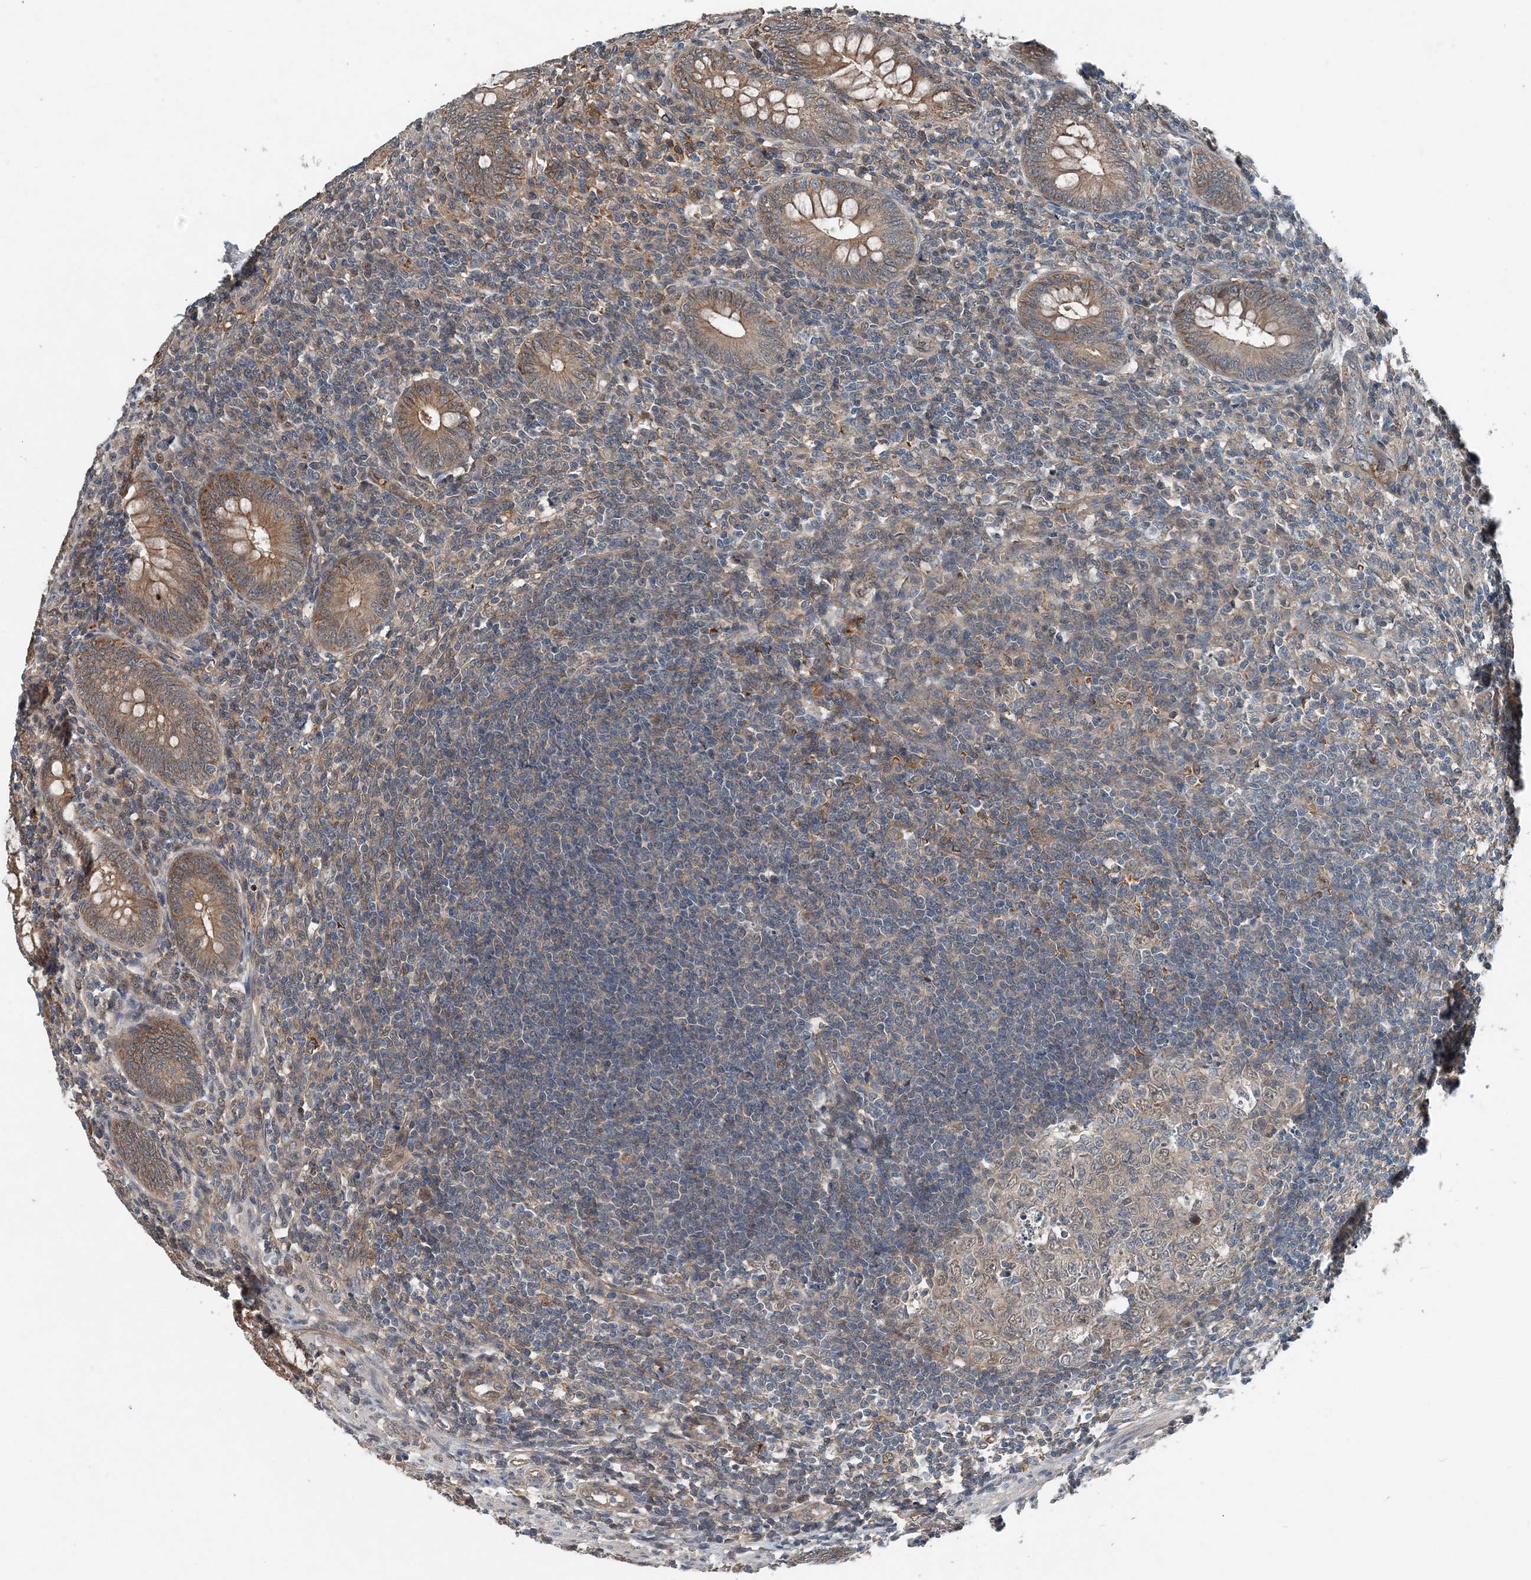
{"staining": {"intensity": "moderate", "quantity": ">75%", "location": "cytoplasmic/membranous"}, "tissue": "appendix", "cell_type": "Glandular cells", "image_type": "normal", "snomed": [{"axis": "morphology", "description": "Normal tissue, NOS"}, {"axis": "topography", "description": "Appendix"}], "caption": "A micrograph of human appendix stained for a protein displays moderate cytoplasmic/membranous brown staining in glandular cells. (Stains: DAB in brown, nuclei in blue, Microscopy: brightfield microscopy at high magnification).", "gene": "SMPD3", "patient": {"sex": "male", "age": 14}}